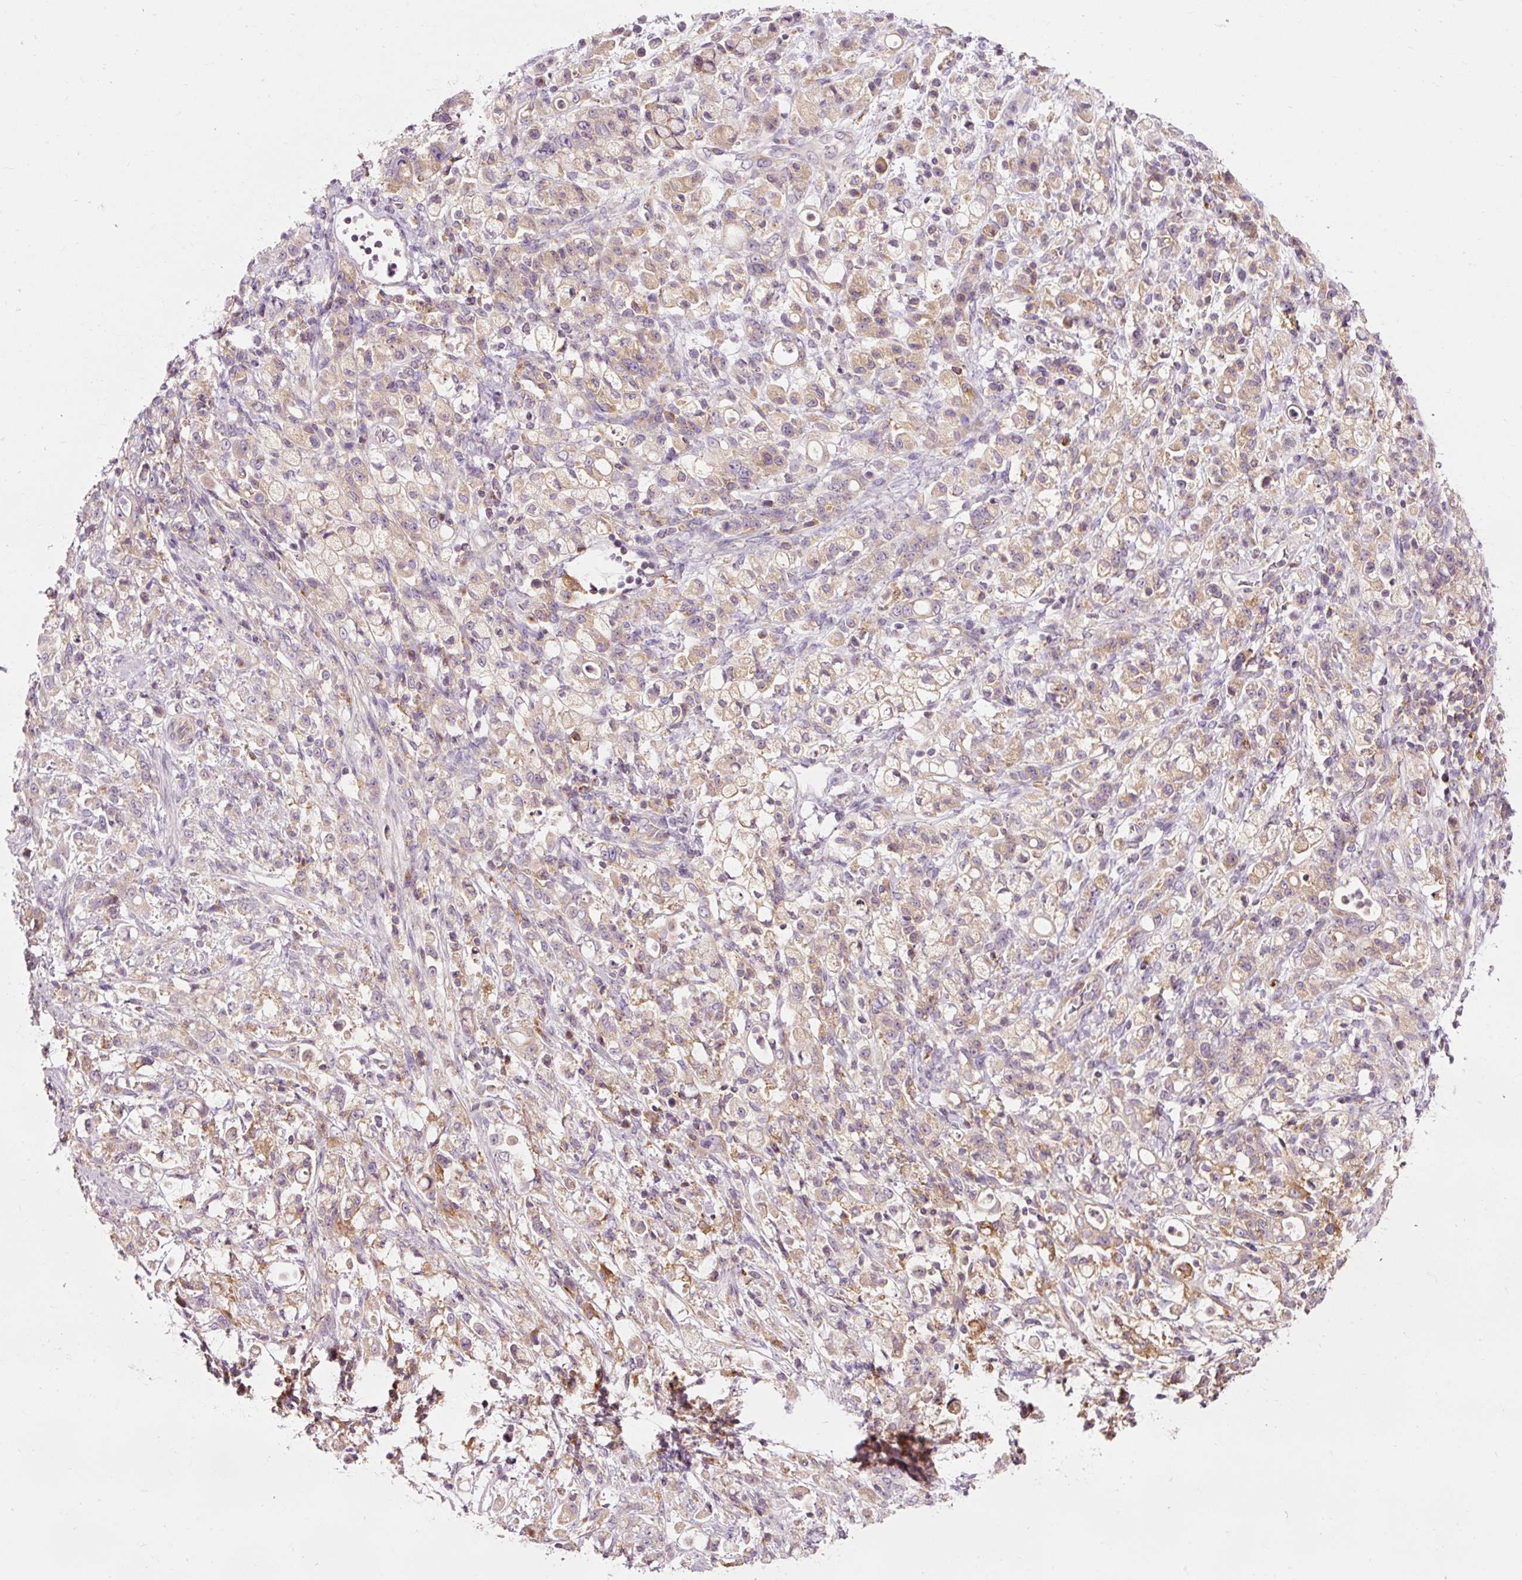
{"staining": {"intensity": "weak", "quantity": "25%-75%", "location": "cytoplasmic/membranous"}, "tissue": "stomach cancer", "cell_type": "Tumor cells", "image_type": "cancer", "snomed": [{"axis": "morphology", "description": "Adenocarcinoma, NOS"}, {"axis": "topography", "description": "Stomach"}], "caption": "IHC staining of stomach adenocarcinoma, which reveals low levels of weak cytoplasmic/membranous expression in approximately 25%-75% of tumor cells indicating weak cytoplasmic/membranous protein staining. The staining was performed using DAB (brown) for protein detection and nuclei were counterstained in hematoxylin (blue).", "gene": "NAPA", "patient": {"sex": "female", "age": 60}}